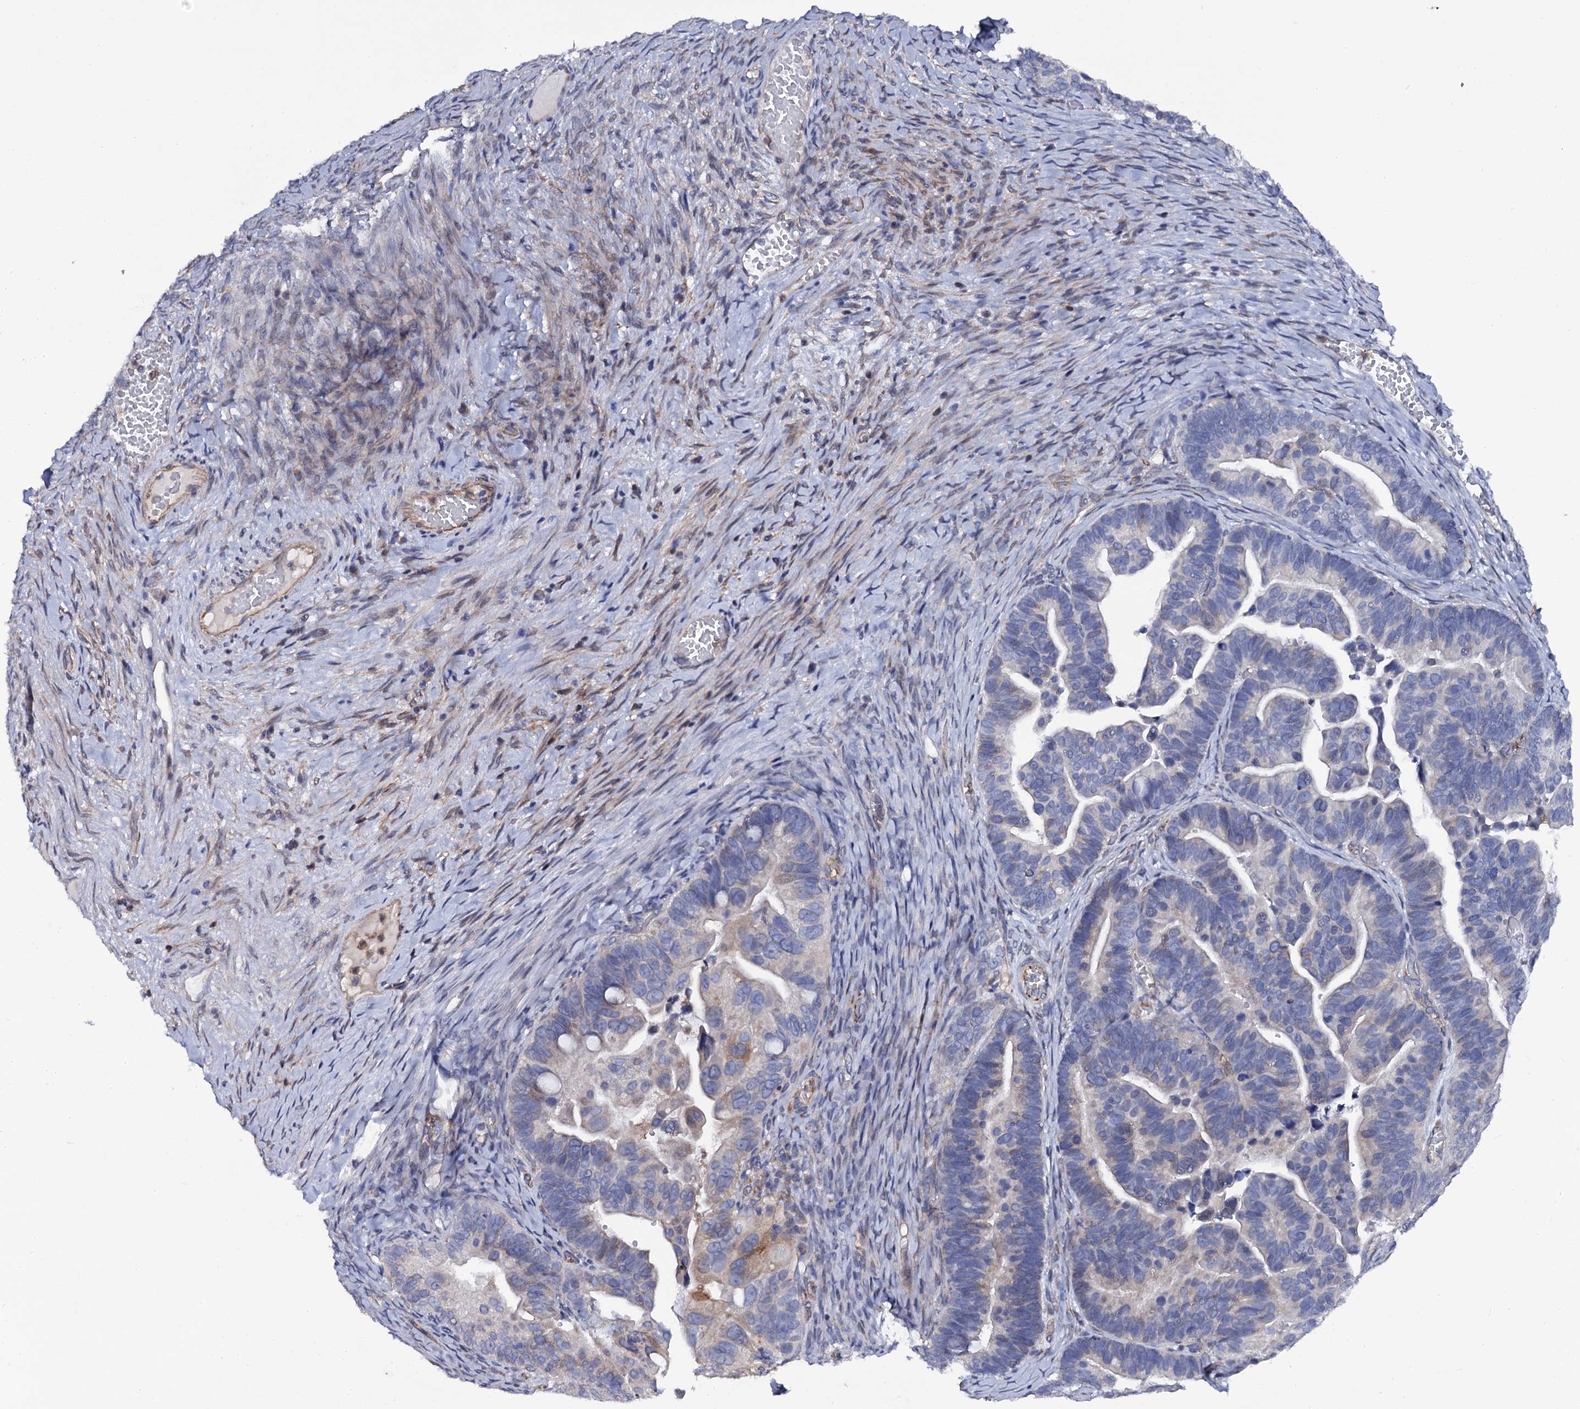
{"staining": {"intensity": "weak", "quantity": "<25%", "location": "cytoplasmic/membranous"}, "tissue": "ovarian cancer", "cell_type": "Tumor cells", "image_type": "cancer", "snomed": [{"axis": "morphology", "description": "Cystadenocarcinoma, serous, NOS"}, {"axis": "topography", "description": "Ovary"}], "caption": "This is a micrograph of IHC staining of ovarian serous cystadenocarcinoma, which shows no expression in tumor cells.", "gene": "TTC23", "patient": {"sex": "female", "age": 56}}